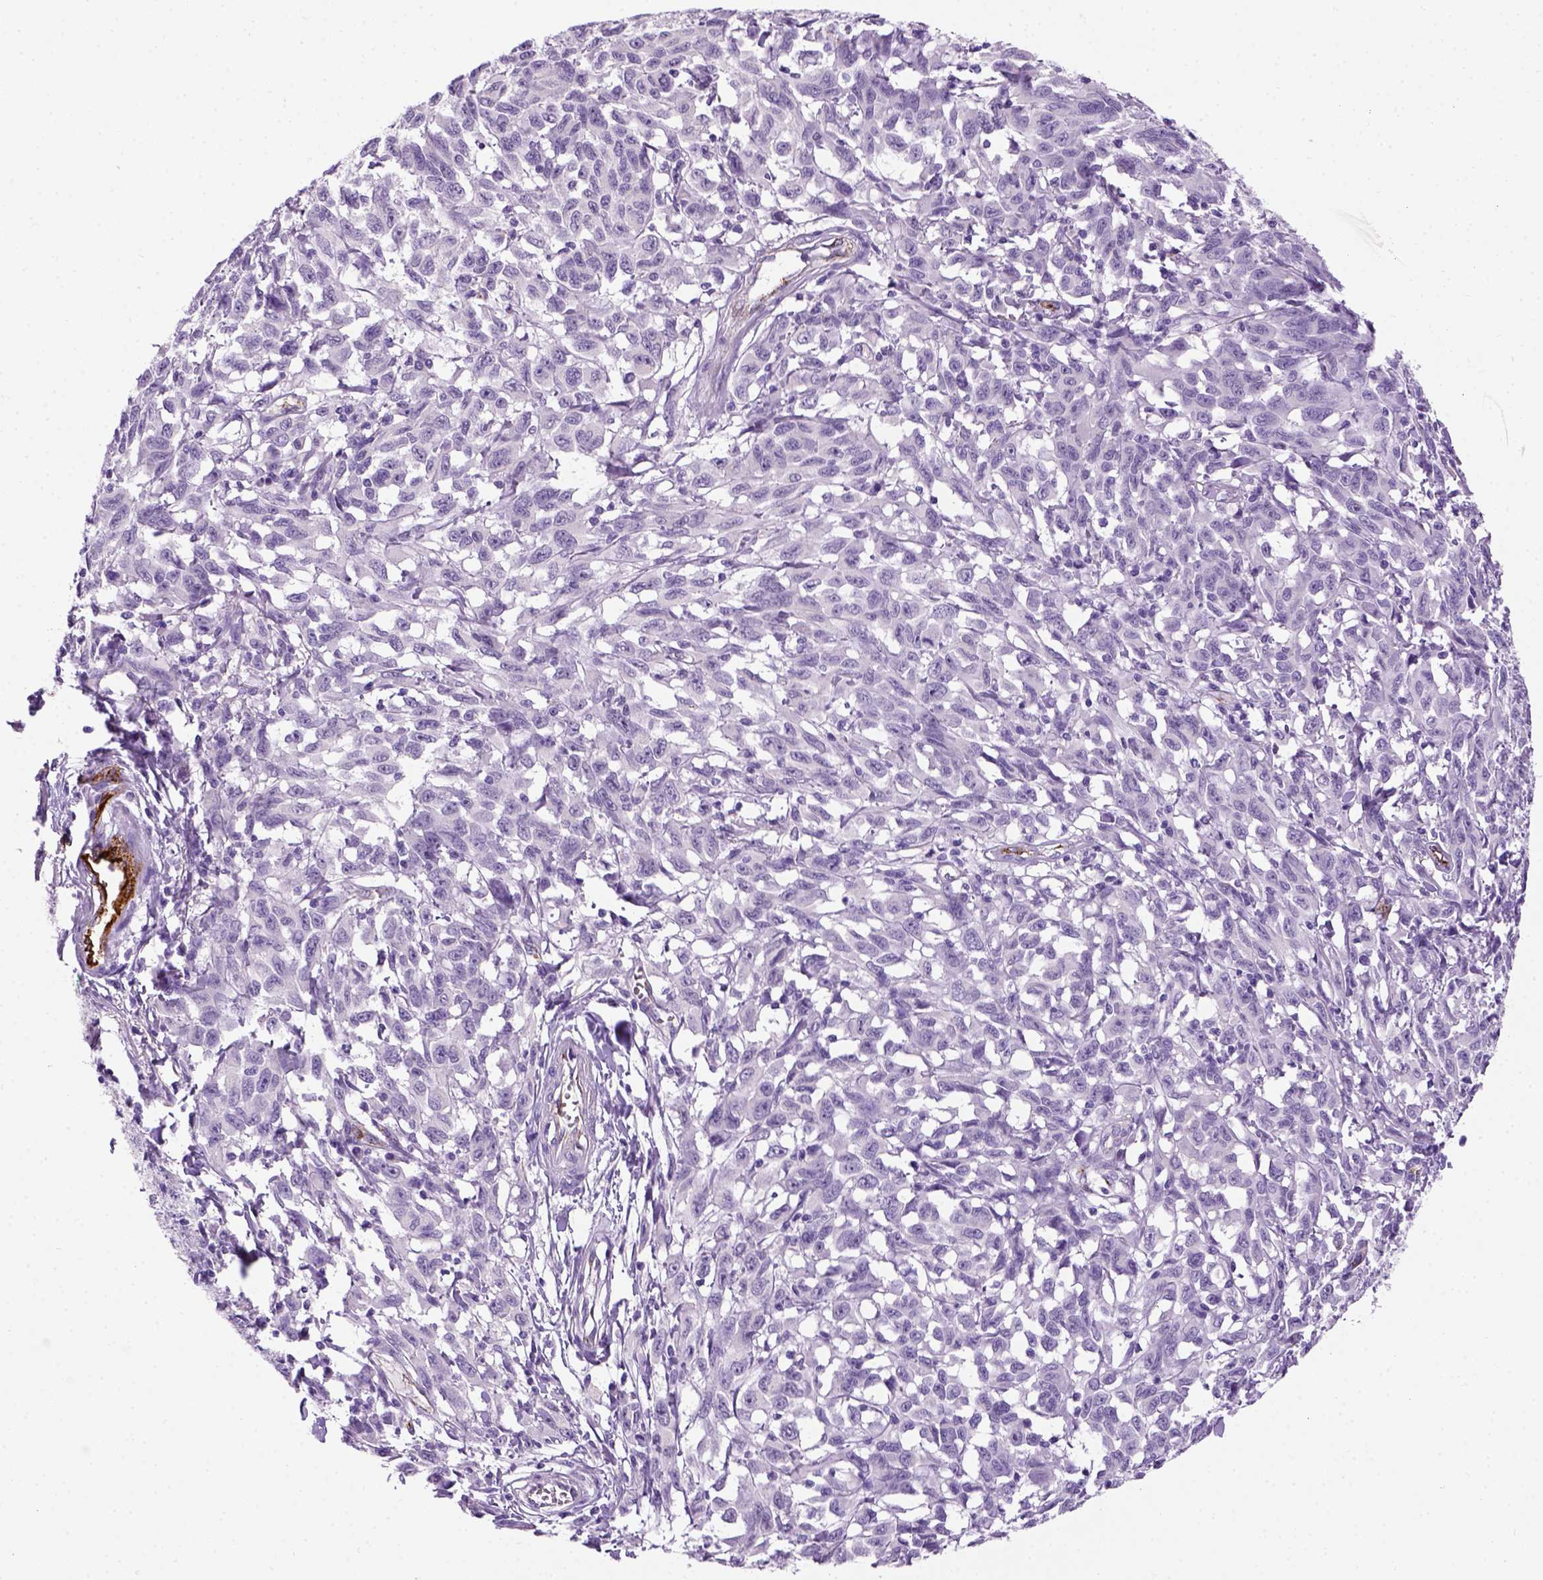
{"staining": {"intensity": "negative", "quantity": "none", "location": "none"}, "tissue": "melanoma", "cell_type": "Tumor cells", "image_type": "cancer", "snomed": [{"axis": "morphology", "description": "Malignant melanoma, NOS"}, {"axis": "topography", "description": "Vulva, labia, clitoris and Bartholin´s gland, NO"}], "caption": "IHC image of human malignant melanoma stained for a protein (brown), which reveals no staining in tumor cells.", "gene": "VWF", "patient": {"sex": "female", "age": 75}}